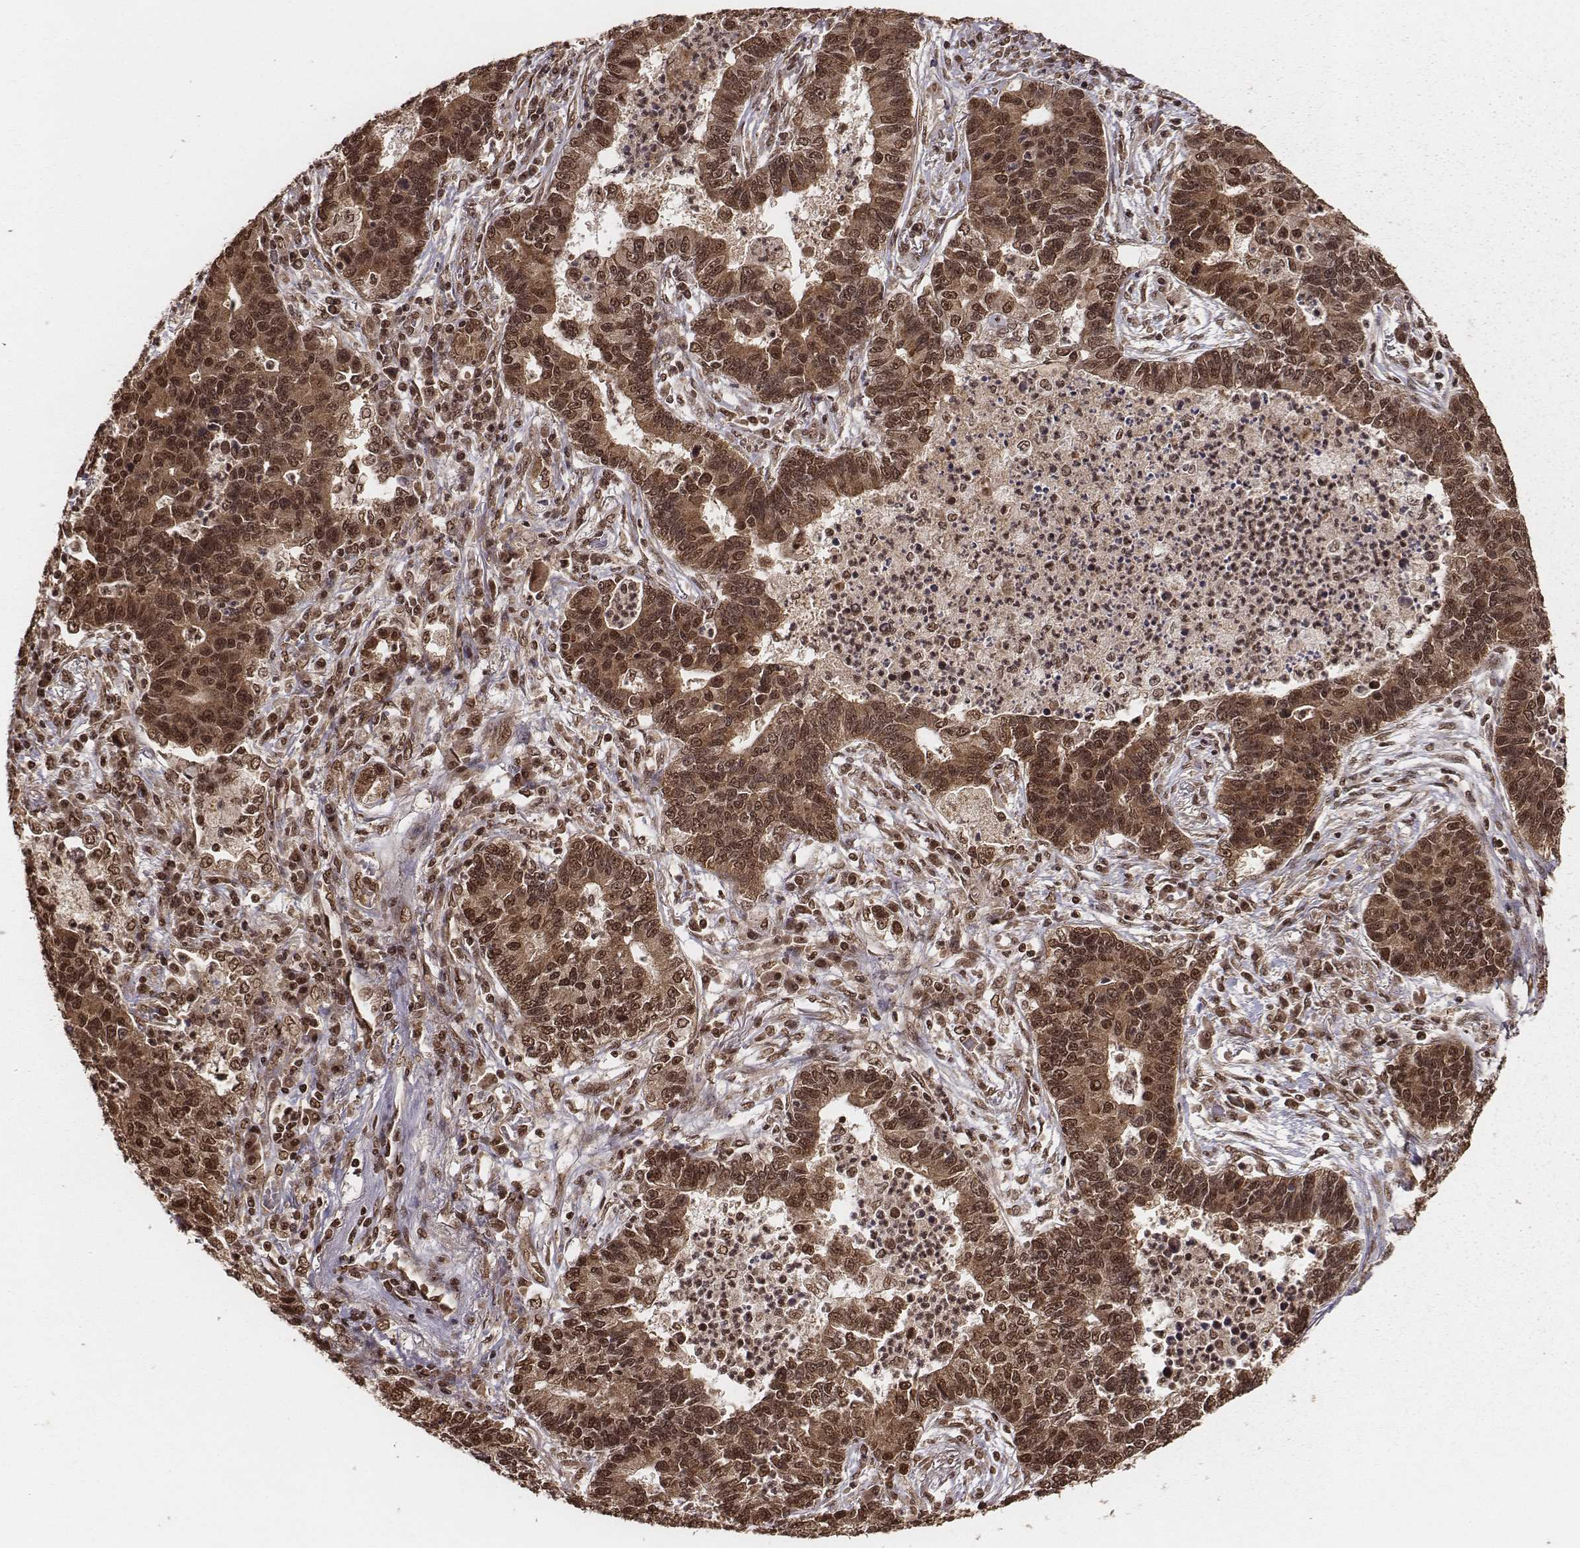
{"staining": {"intensity": "strong", "quantity": ">75%", "location": "cytoplasmic/membranous,nuclear"}, "tissue": "lung cancer", "cell_type": "Tumor cells", "image_type": "cancer", "snomed": [{"axis": "morphology", "description": "Adenocarcinoma, NOS"}, {"axis": "topography", "description": "Lung"}], "caption": "Protein staining of lung cancer (adenocarcinoma) tissue displays strong cytoplasmic/membranous and nuclear staining in about >75% of tumor cells. (DAB IHC with brightfield microscopy, high magnification).", "gene": "NFX1", "patient": {"sex": "female", "age": 57}}